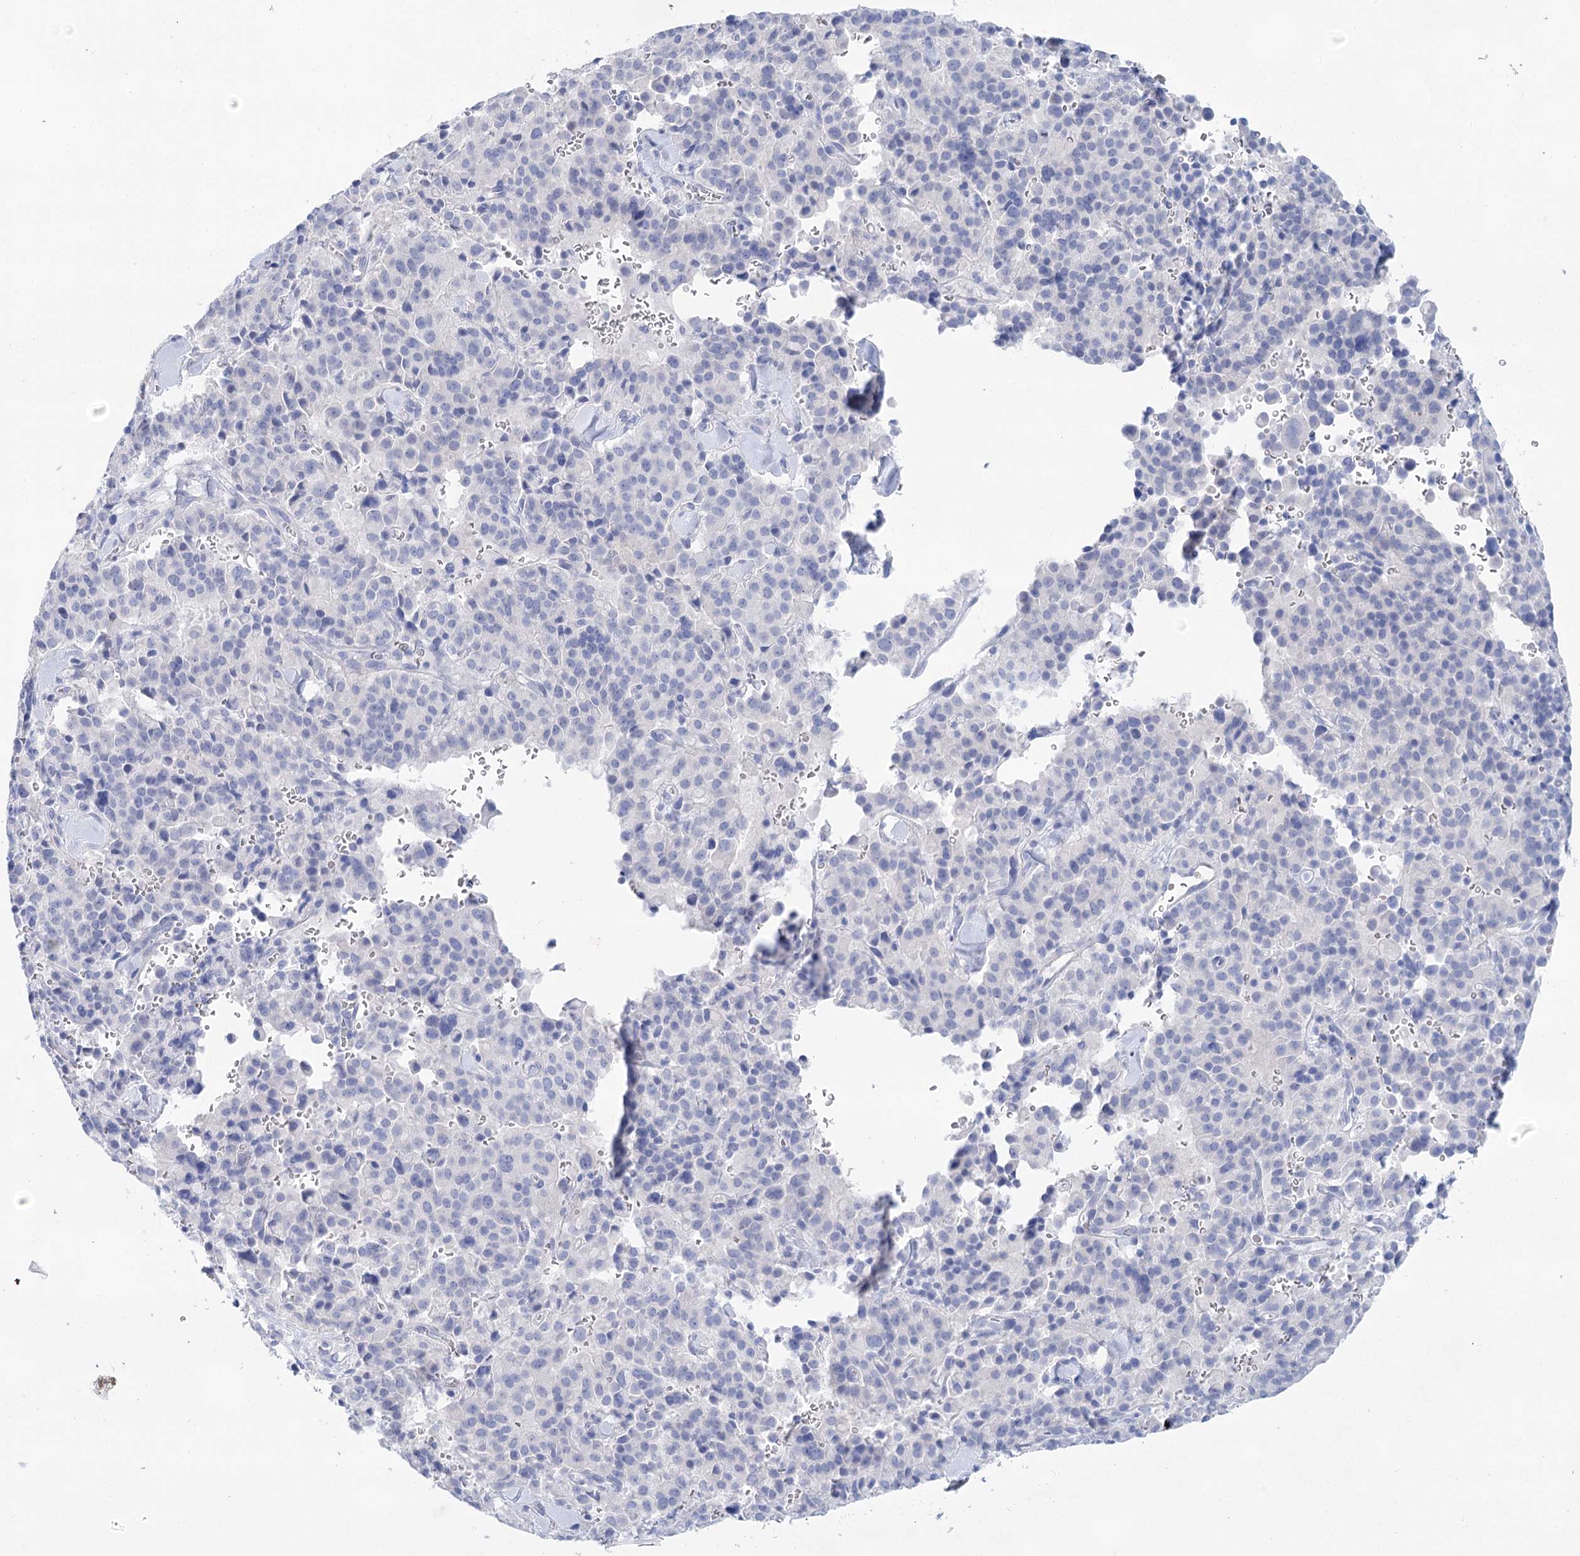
{"staining": {"intensity": "negative", "quantity": "none", "location": "none"}, "tissue": "pancreatic cancer", "cell_type": "Tumor cells", "image_type": "cancer", "snomed": [{"axis": "morphology", "description": "Adenocarcinoma, NOS"}, {"axis": "topography", "description": "Pancreas"}], "caption": "A high-resolution image shows immunohistochemistry staining of pancreatic cancer, which reveals no significant positivity in tumor cells.", "gene": "LALBA", "patient": {"sex": "male", "age": 65}}